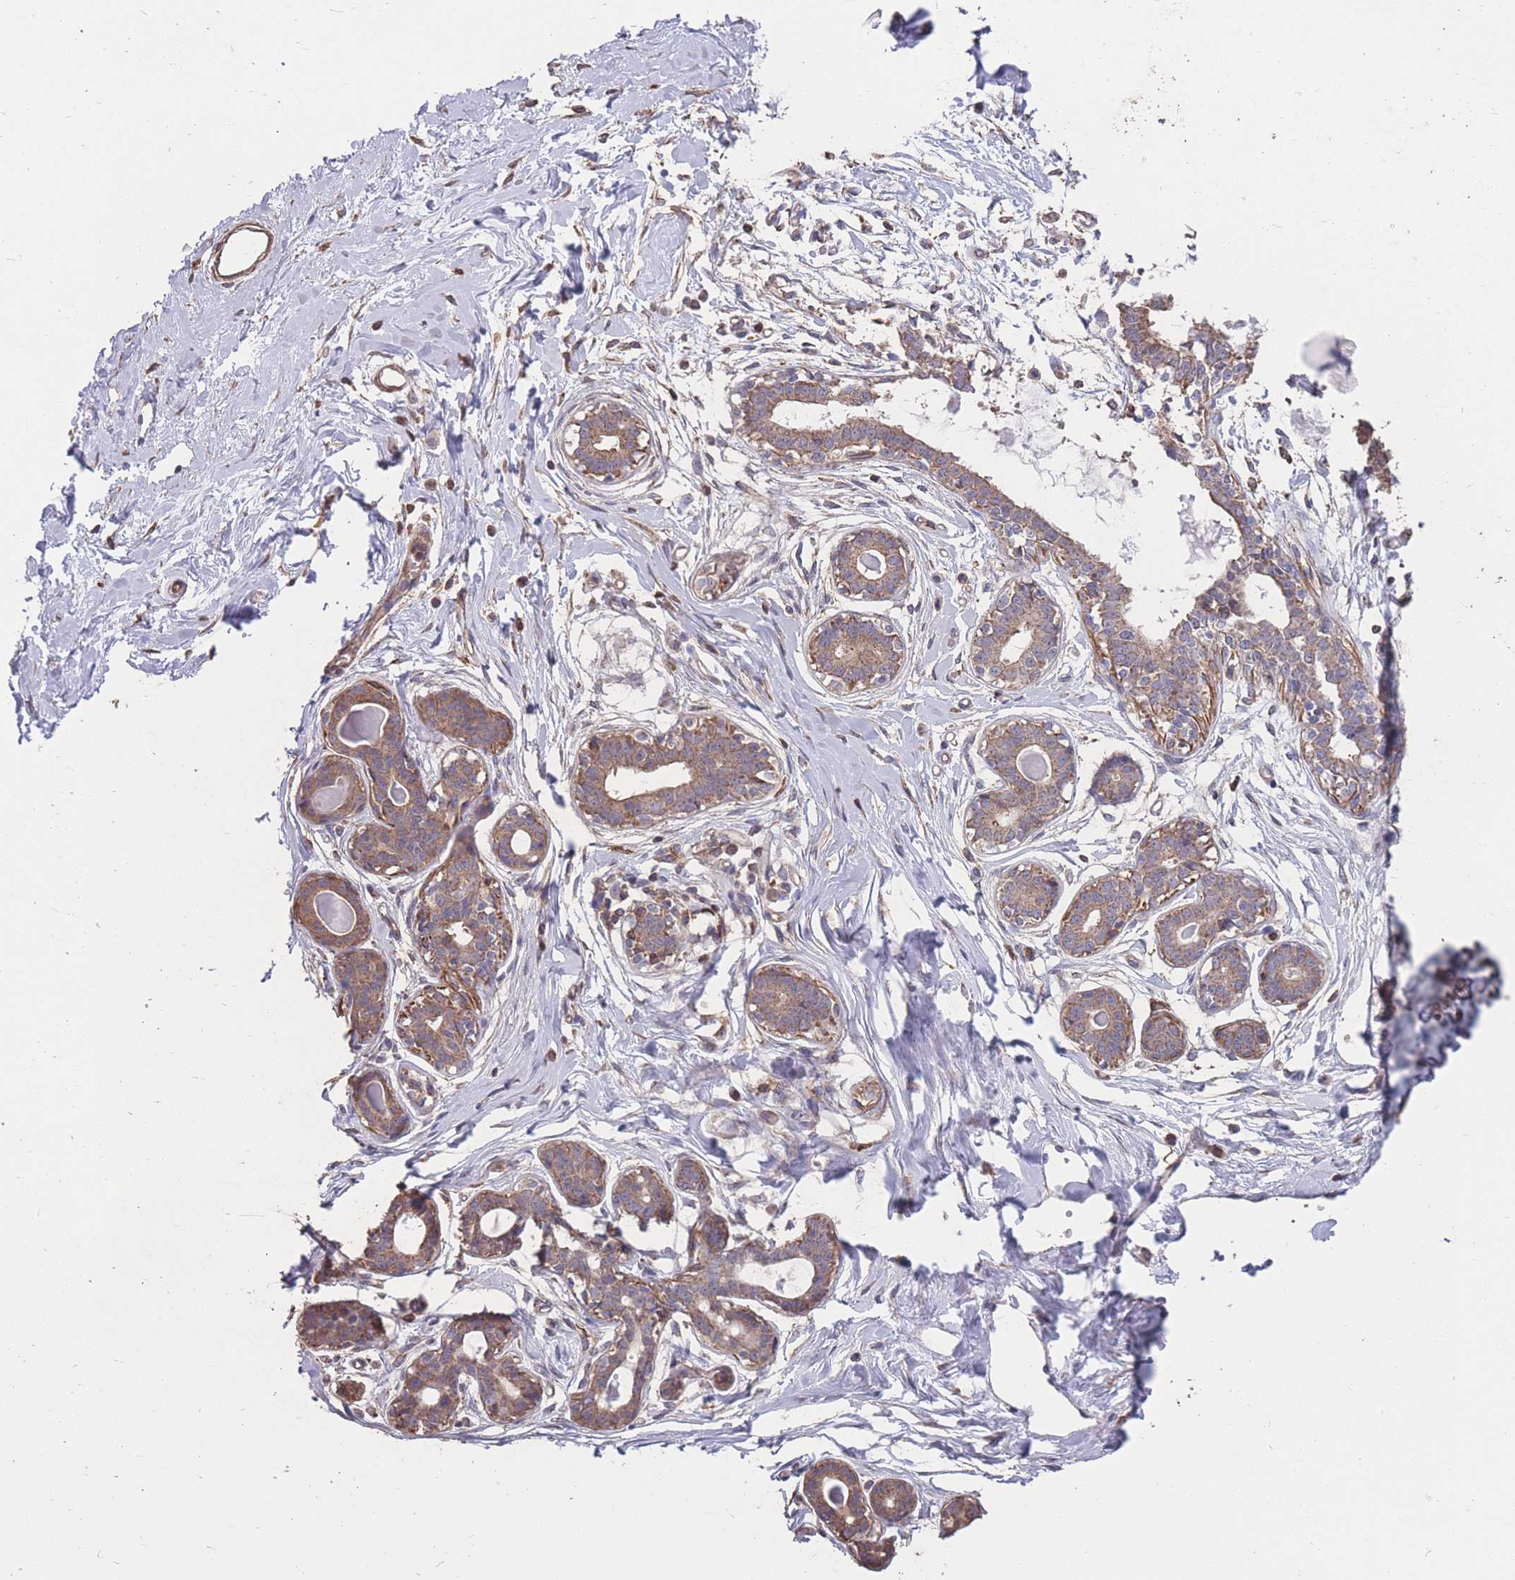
{"staining": {"intensity": "negative", "quantity": "none", "location": "none"}, "tissue": "breast", "cell_type": "Adipocytes", "image_type": "normal", "snomed": [{"axis": "morphology", "description": "Normal tissue, NOS"}, {"axis": "topography", "description": "Breast"}], "caption": "Immunohistochemistry histopathology image of unremarkable breast: human breast stained with DAB (3,3'-diaminobenzidine) displays no significant protein expression in adipocytes. (DAB (3,3'-diaminobenzidine) immunohistochemistry (IHC) visualized using brightfield microscopy, high magnification).", "gene": "NUDT21", "patient": {"sex": "female", "age": 45}}